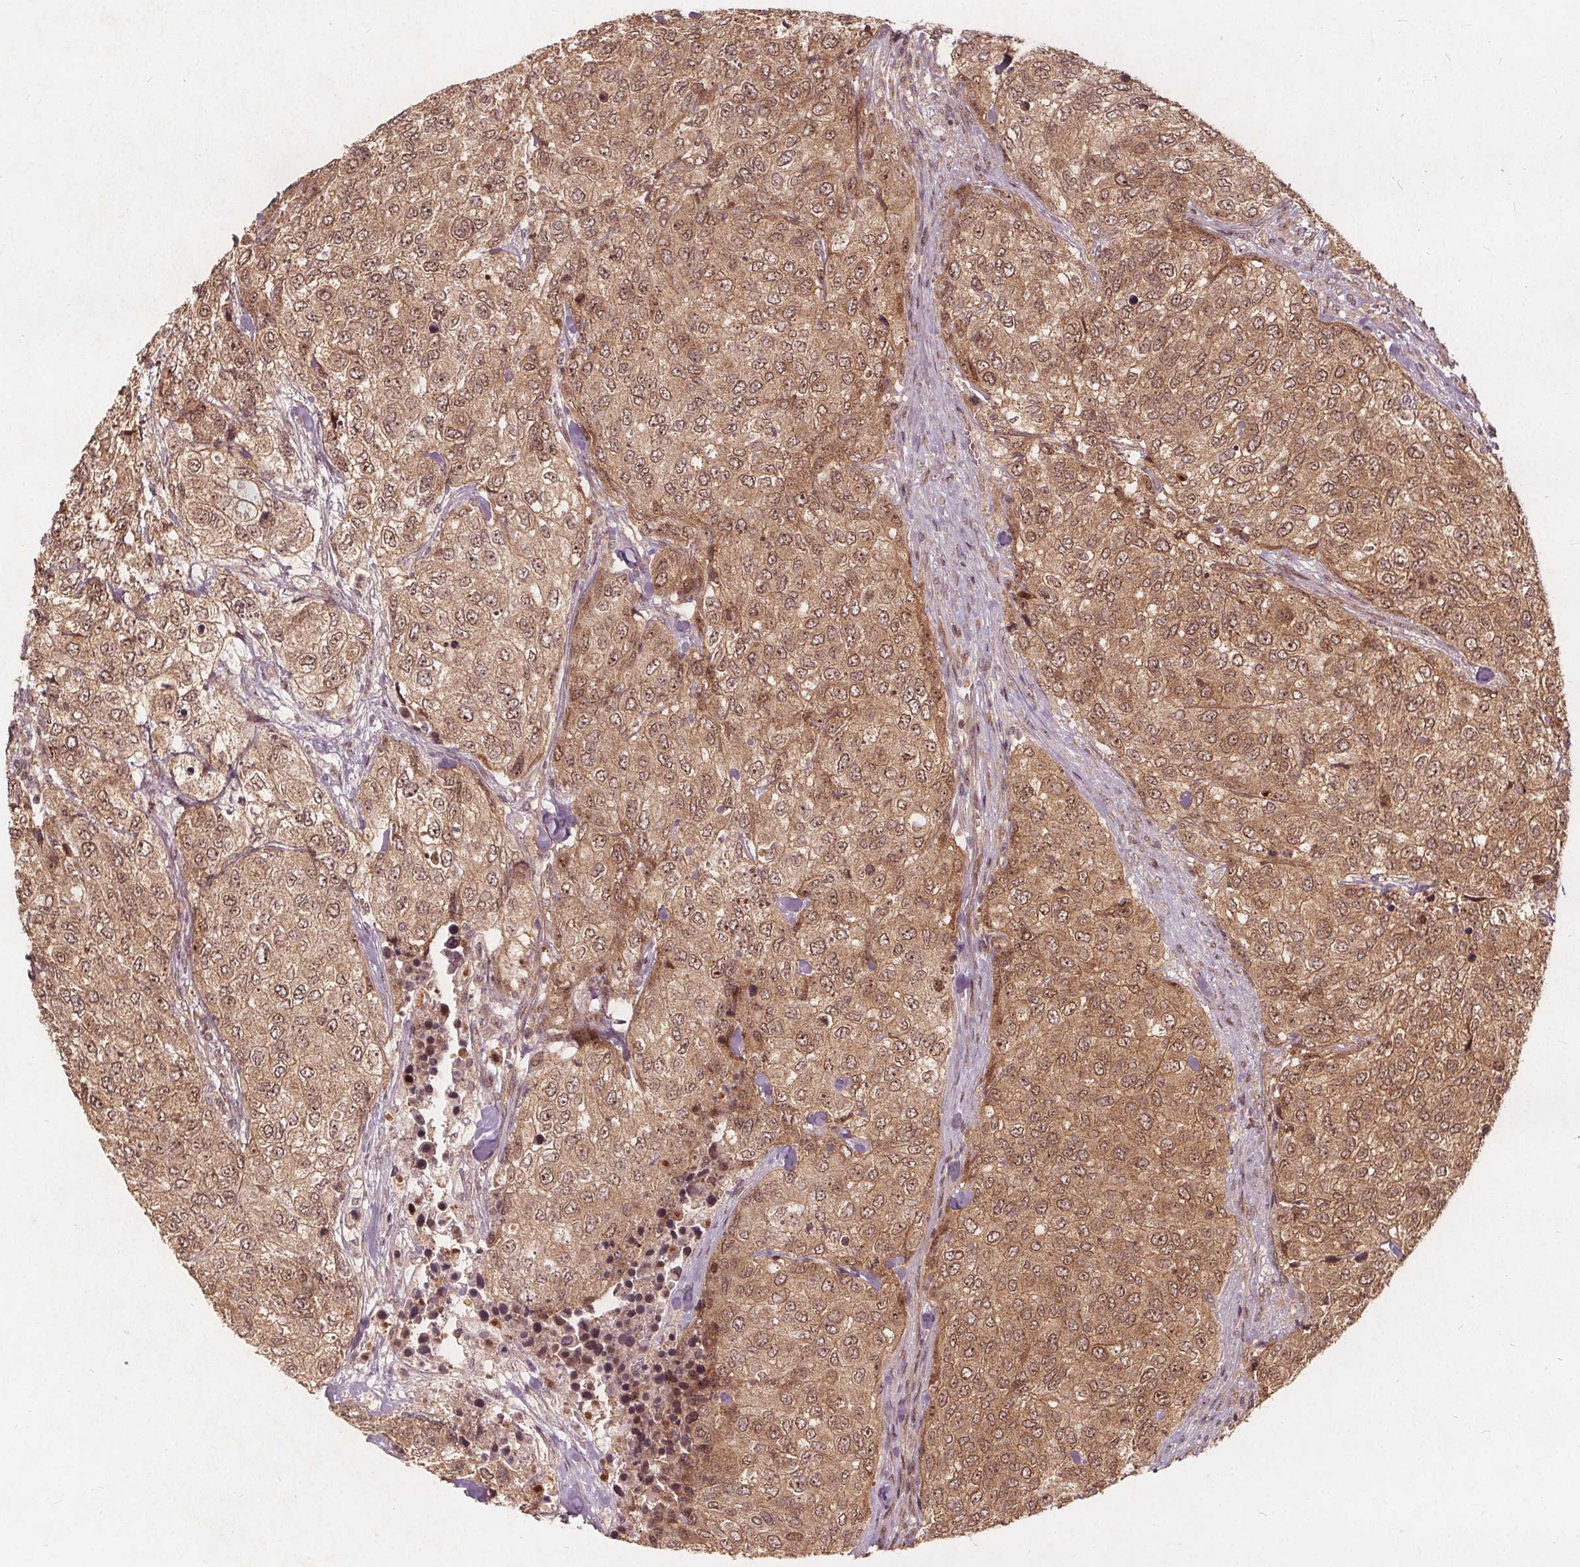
{"staining": {"intensity": "moderate", "quantity": ">75%", "location": "cytoplasmic/membranous,nuclear"}, "tissue": "urothelial cancer", "cell_type": "Tumor cells", "image_type": "cancer", "snomed": [{"axis": "morphology", "description": "Urothelial carcinoma, High grade"}, {"axis": "topography", "description": "Urinary bladder"}], "caption": "The histopathology image demonstrates immunohistochemical staining of urothelial cancer. There is moderate cytoplasmic/membranous and nuclear expression is identified in approximately >75% of tumor cells. The protein of interest is stained brown, and the nuclei are stained in blue (DAB IHC with brightfield microscopy, high magnification).", "gene": "PPP1CB", "patient": {"sex": "female", "age": 78}}